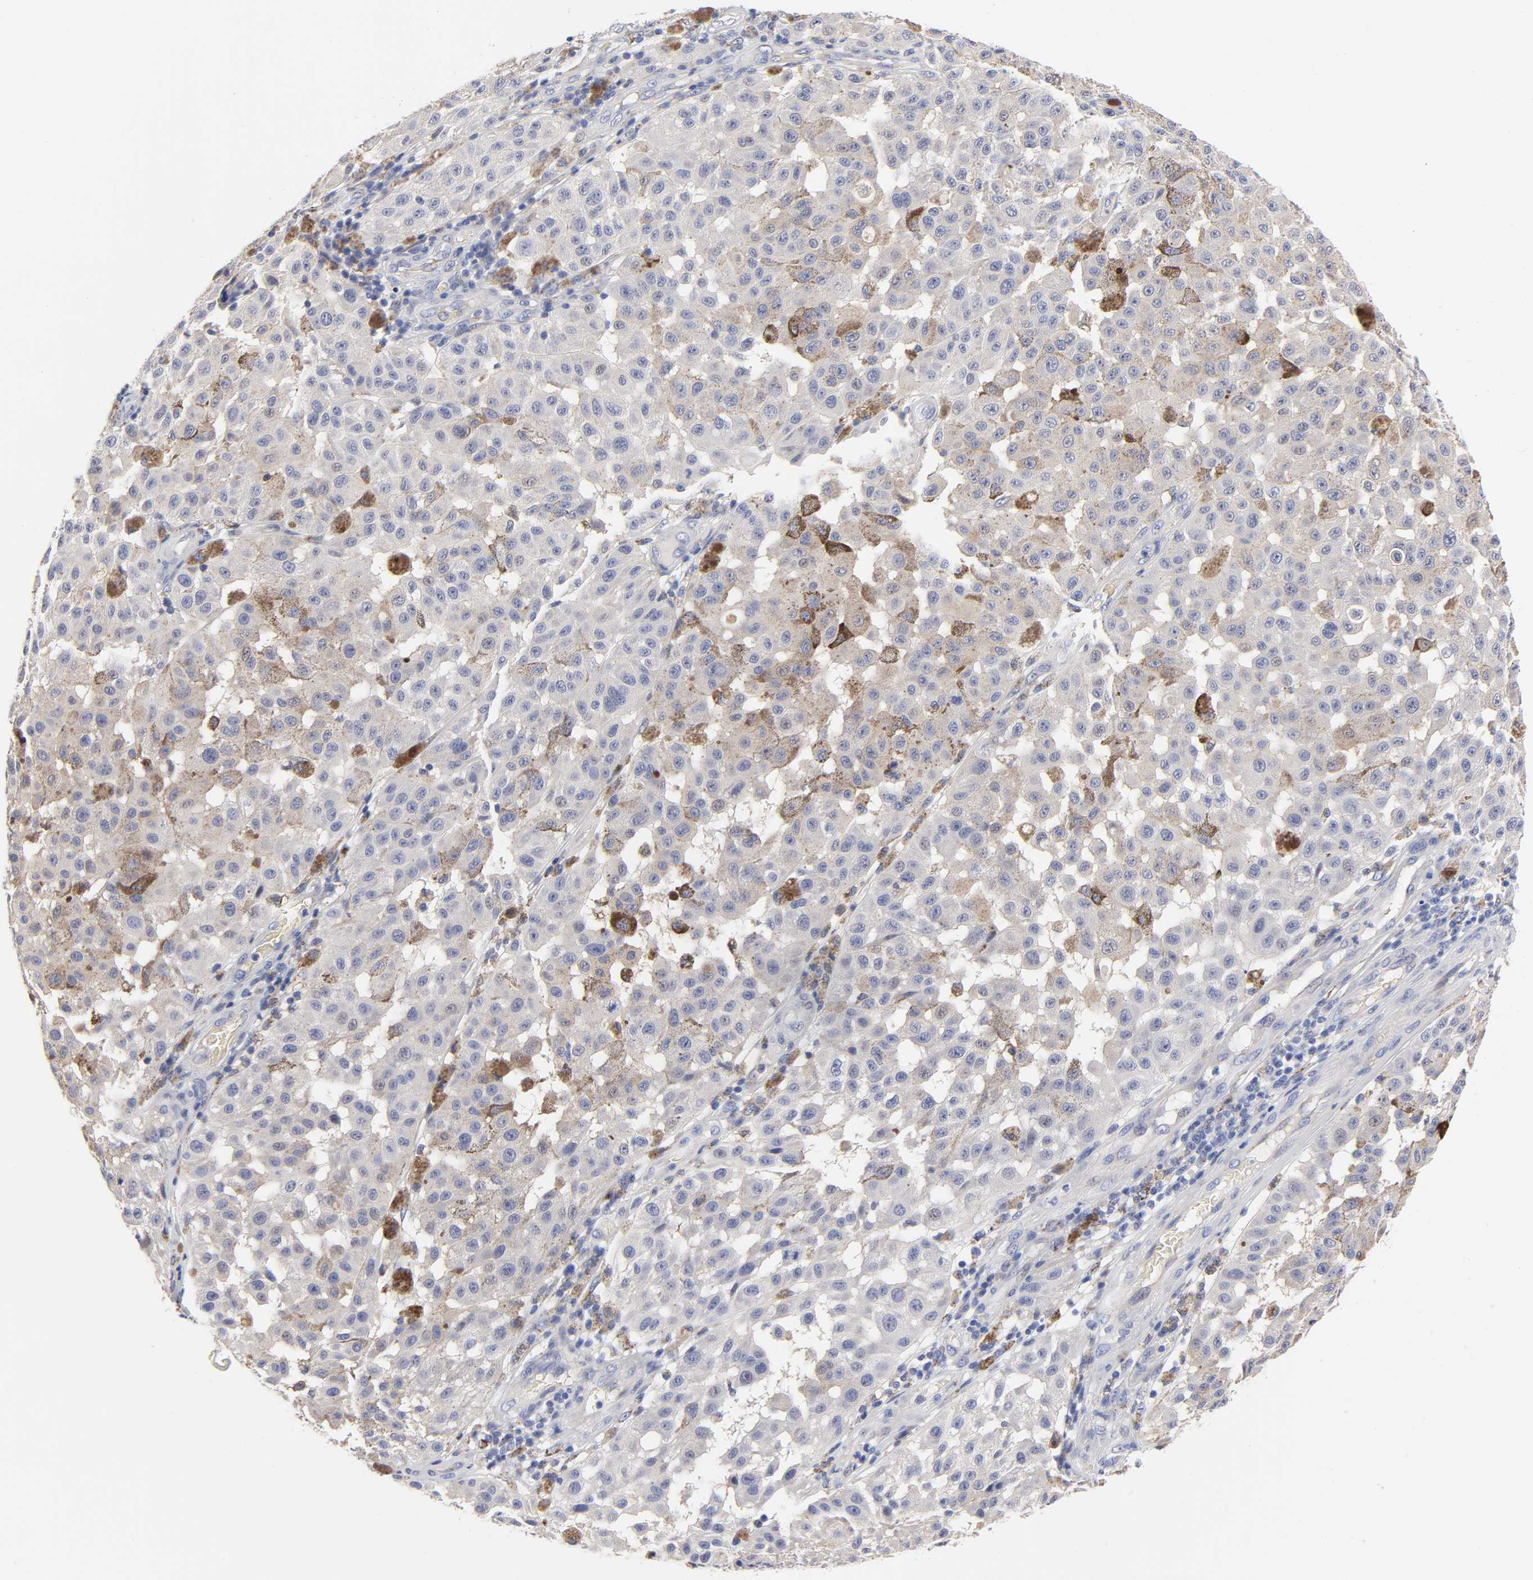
{"staining": {"intensity": "negative", "quantity": "none", "location": "none"}, "tissue": "melanoma", "cell_type": "Tumor cells", "image_type": "cancer", "snomed": [{"axis": "morphology", "description": "Malignant melanoma, NOS"}, {"axis": "topography", "description": "Skin"}], "caption": "This is a histopathology image of immunohistochemistry staining of malignant melanoma, which shows no positivity in tumor cells. The staining is performed using DAB brown chromogen with nuclei counter-stained in using hematoxylin.", "gene": "FBXO10", "patient": {"sex": "female", "age": 64}}